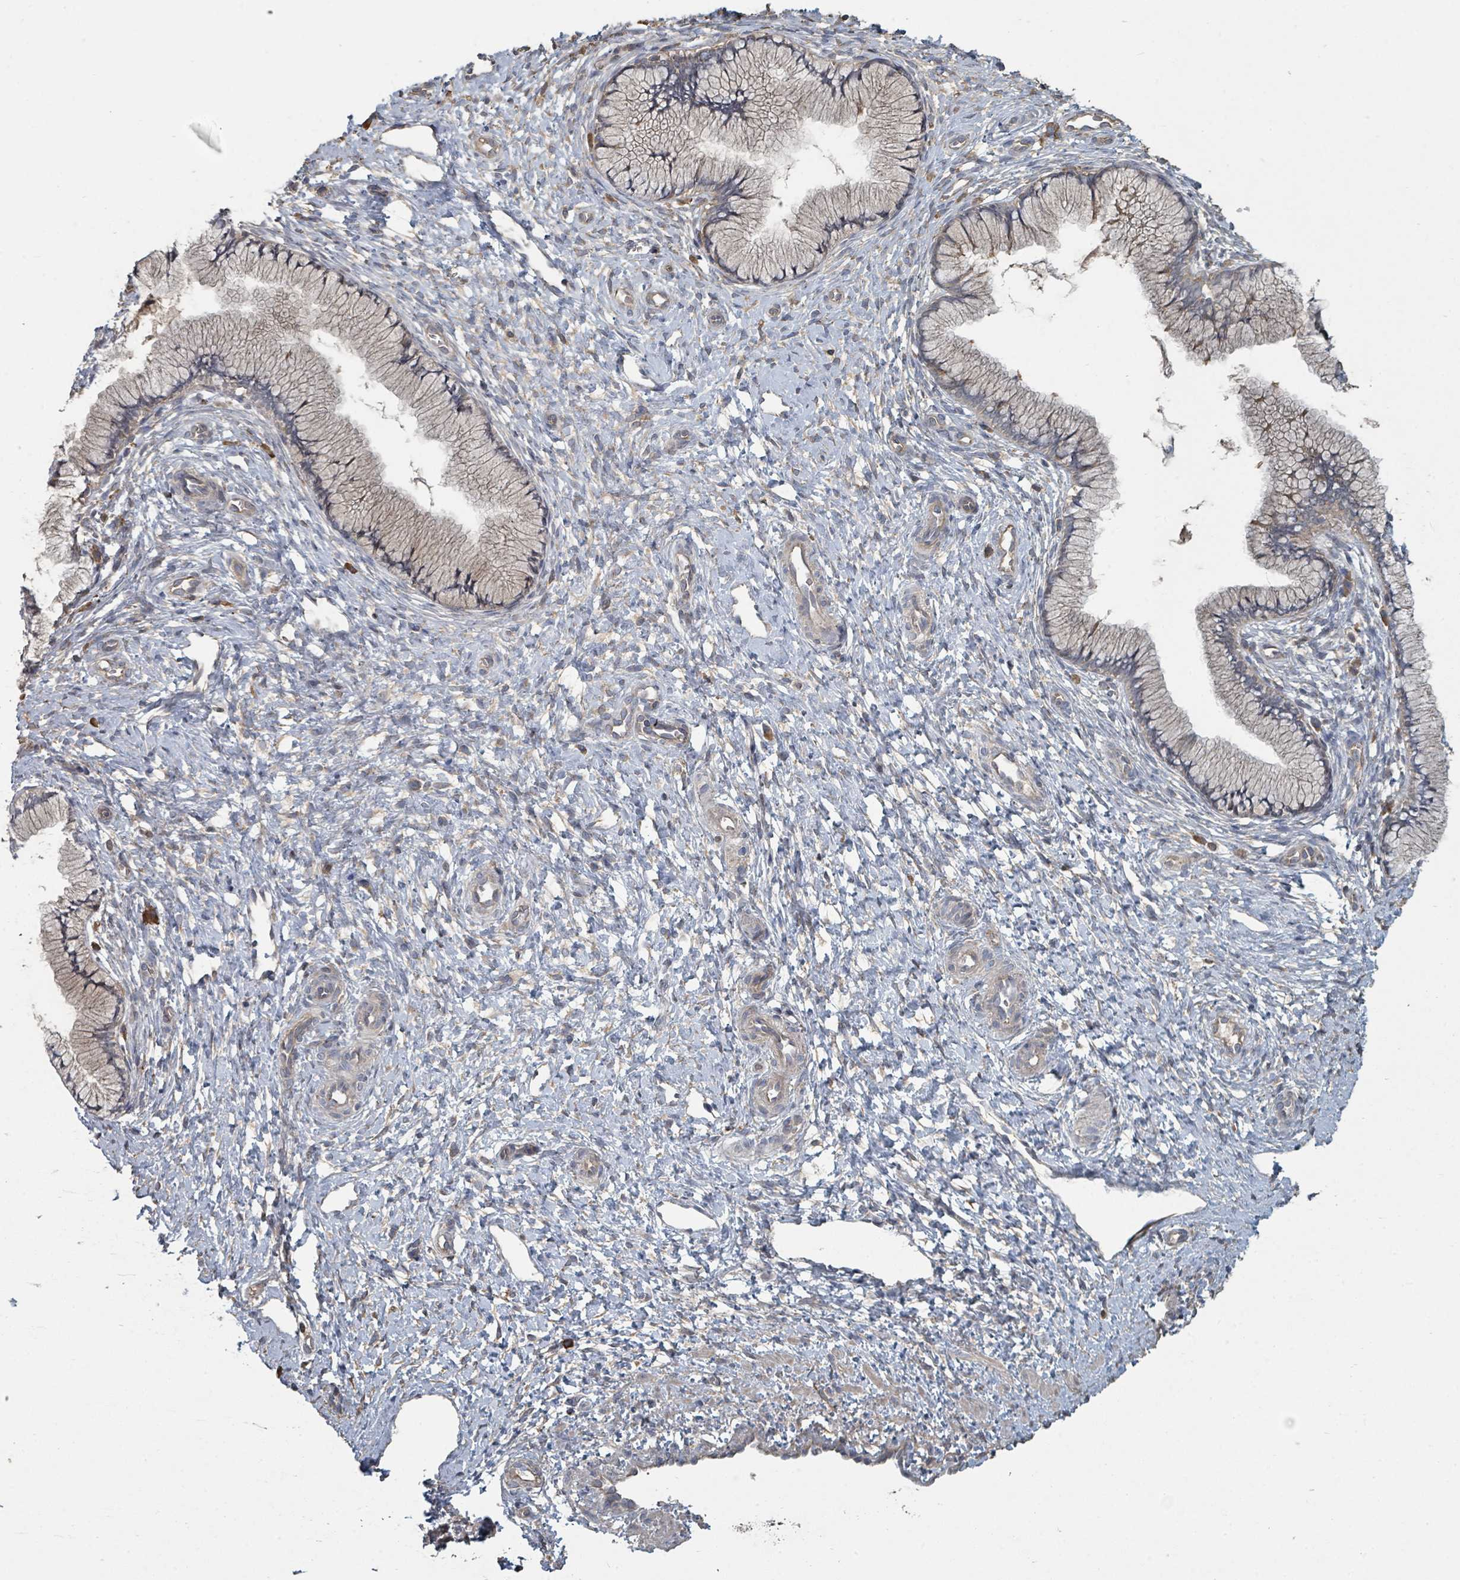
{"staining": {"intensity": "moderate", "quantity": "25%-75%", "location": "cytoplasmic/membranous"}, "tissue": "cervix", "cell_type": "Glandular cells", "image_type": "normal", "snomed": [{"axis": "morphology", "description": "Normal tissue, NOS"}, {"axis": "topography", "description": "Cervix"}], "caption": "Brown immunohistochemical staining in normal cervix exhibits moderate cytoplasmic/membranous expression in about 25%-75% of glandular cells.", "gene": "WDFY1", "patient": {"sex": "female", "age": 36}}